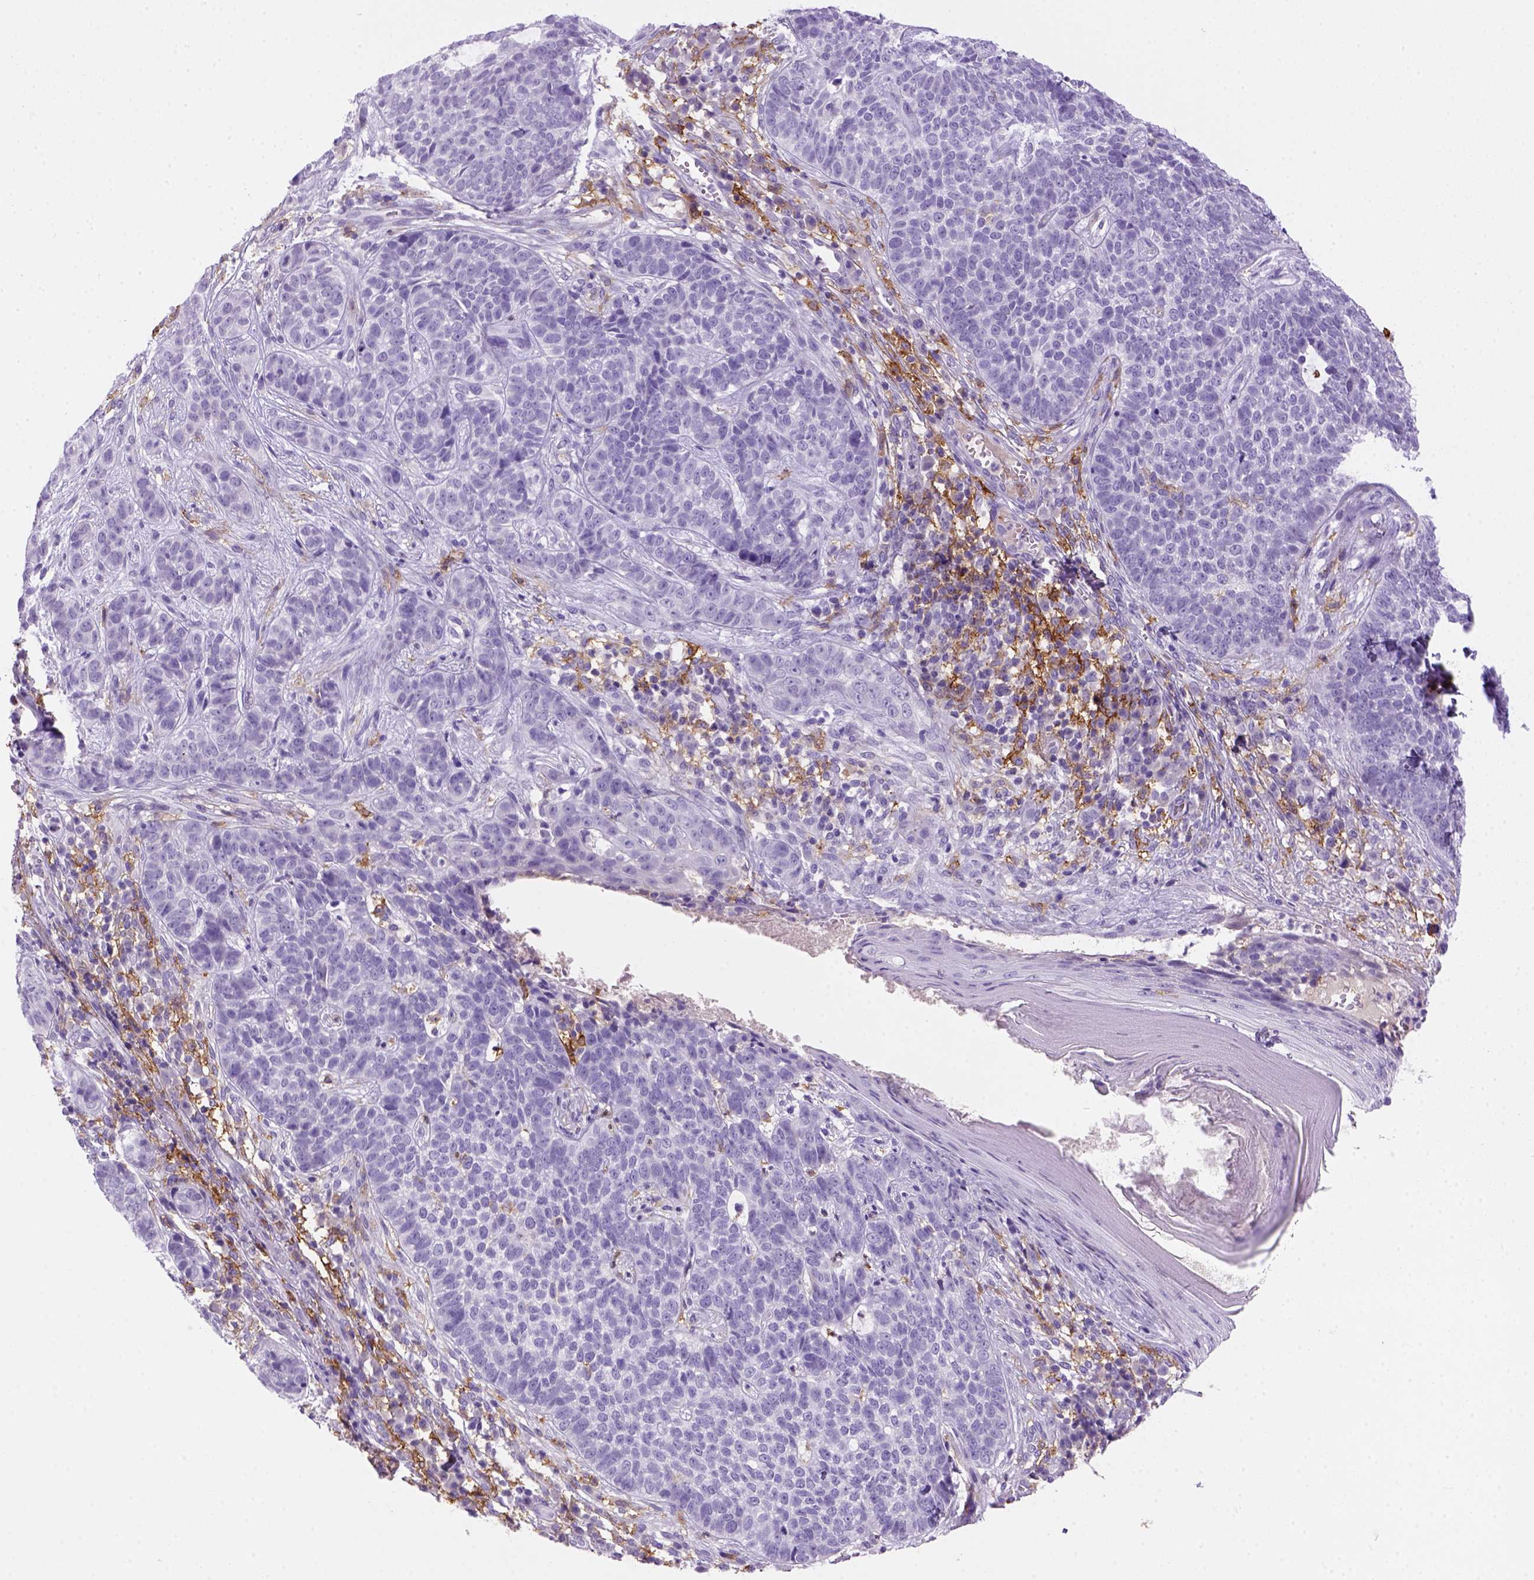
{"staining": {"intensity": "negative", "quantity": "none", "location": "none"}, "tissue": "skin cancer", "cell_type": "Tumor cells", "image_type": "cancer", "snomed": [{"axis": "morphology", "description": "Basal cell carcinoma"}, {"axis": "topography", "description": "Skin"}], "caption": "Tumor cells are negative for protein expression in human skin cancer.", "gene": "CD14", "patient": {"sex": "female", "age": 69}}